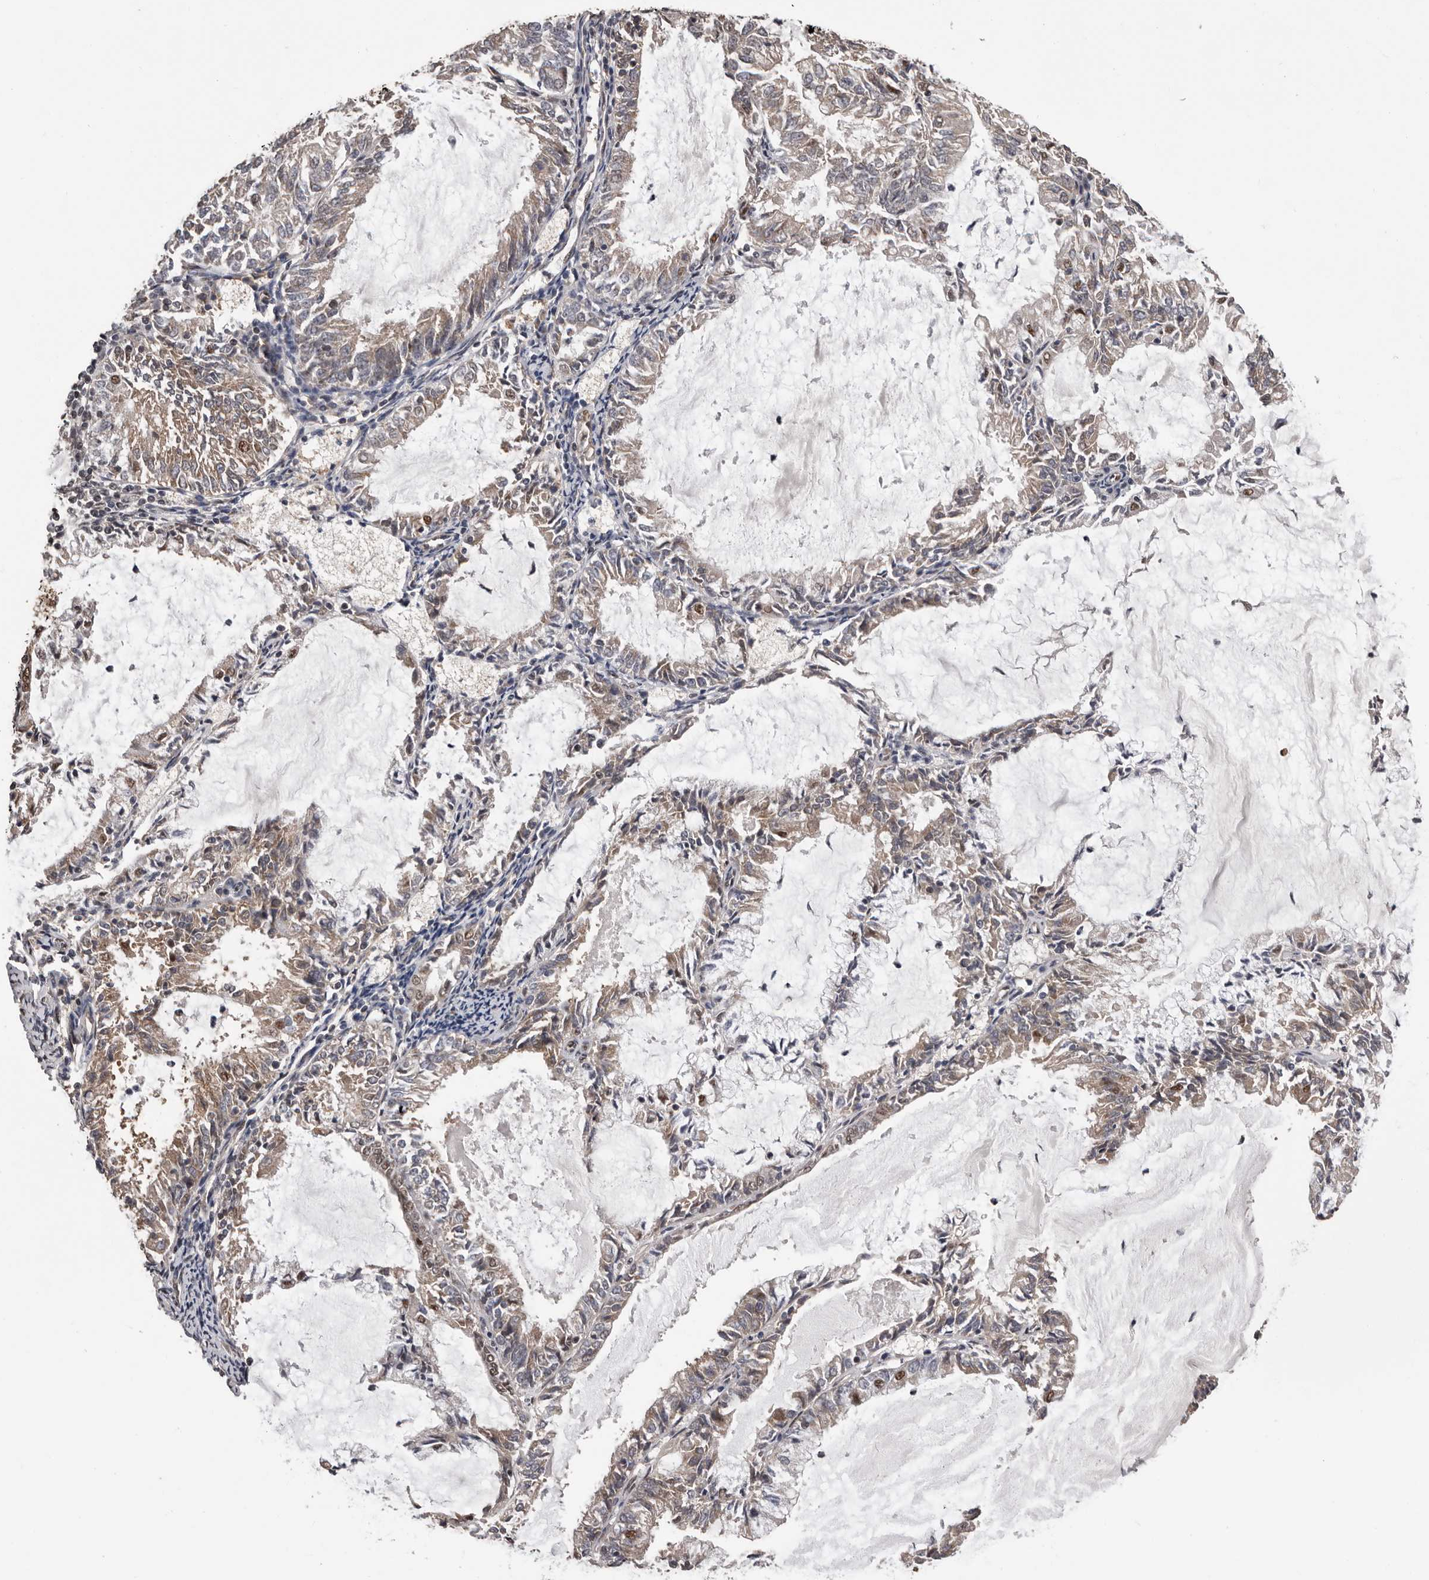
{"staining": {"intensity": "weak", "quantity": "<25%", "location": "cytoplasmic/membranous"}, "tissue": "endometrial cancer", "cell_type": "Tumor cells", "image_type": "cancer", "snomed": [{"axis": "morphology", "description": "Adenocarcinoma, NOS"}, {"axis": "topography", "description": "Endometrium"}], "caption": "IHC photomicrograph of neoplastic tissue: human adenocarcinoma (endometrial) stained with DAB shows no significant protein positivity in tumor cells.", "gene": "VPS37A", "patient": {"sex": "female", "age": 57}}